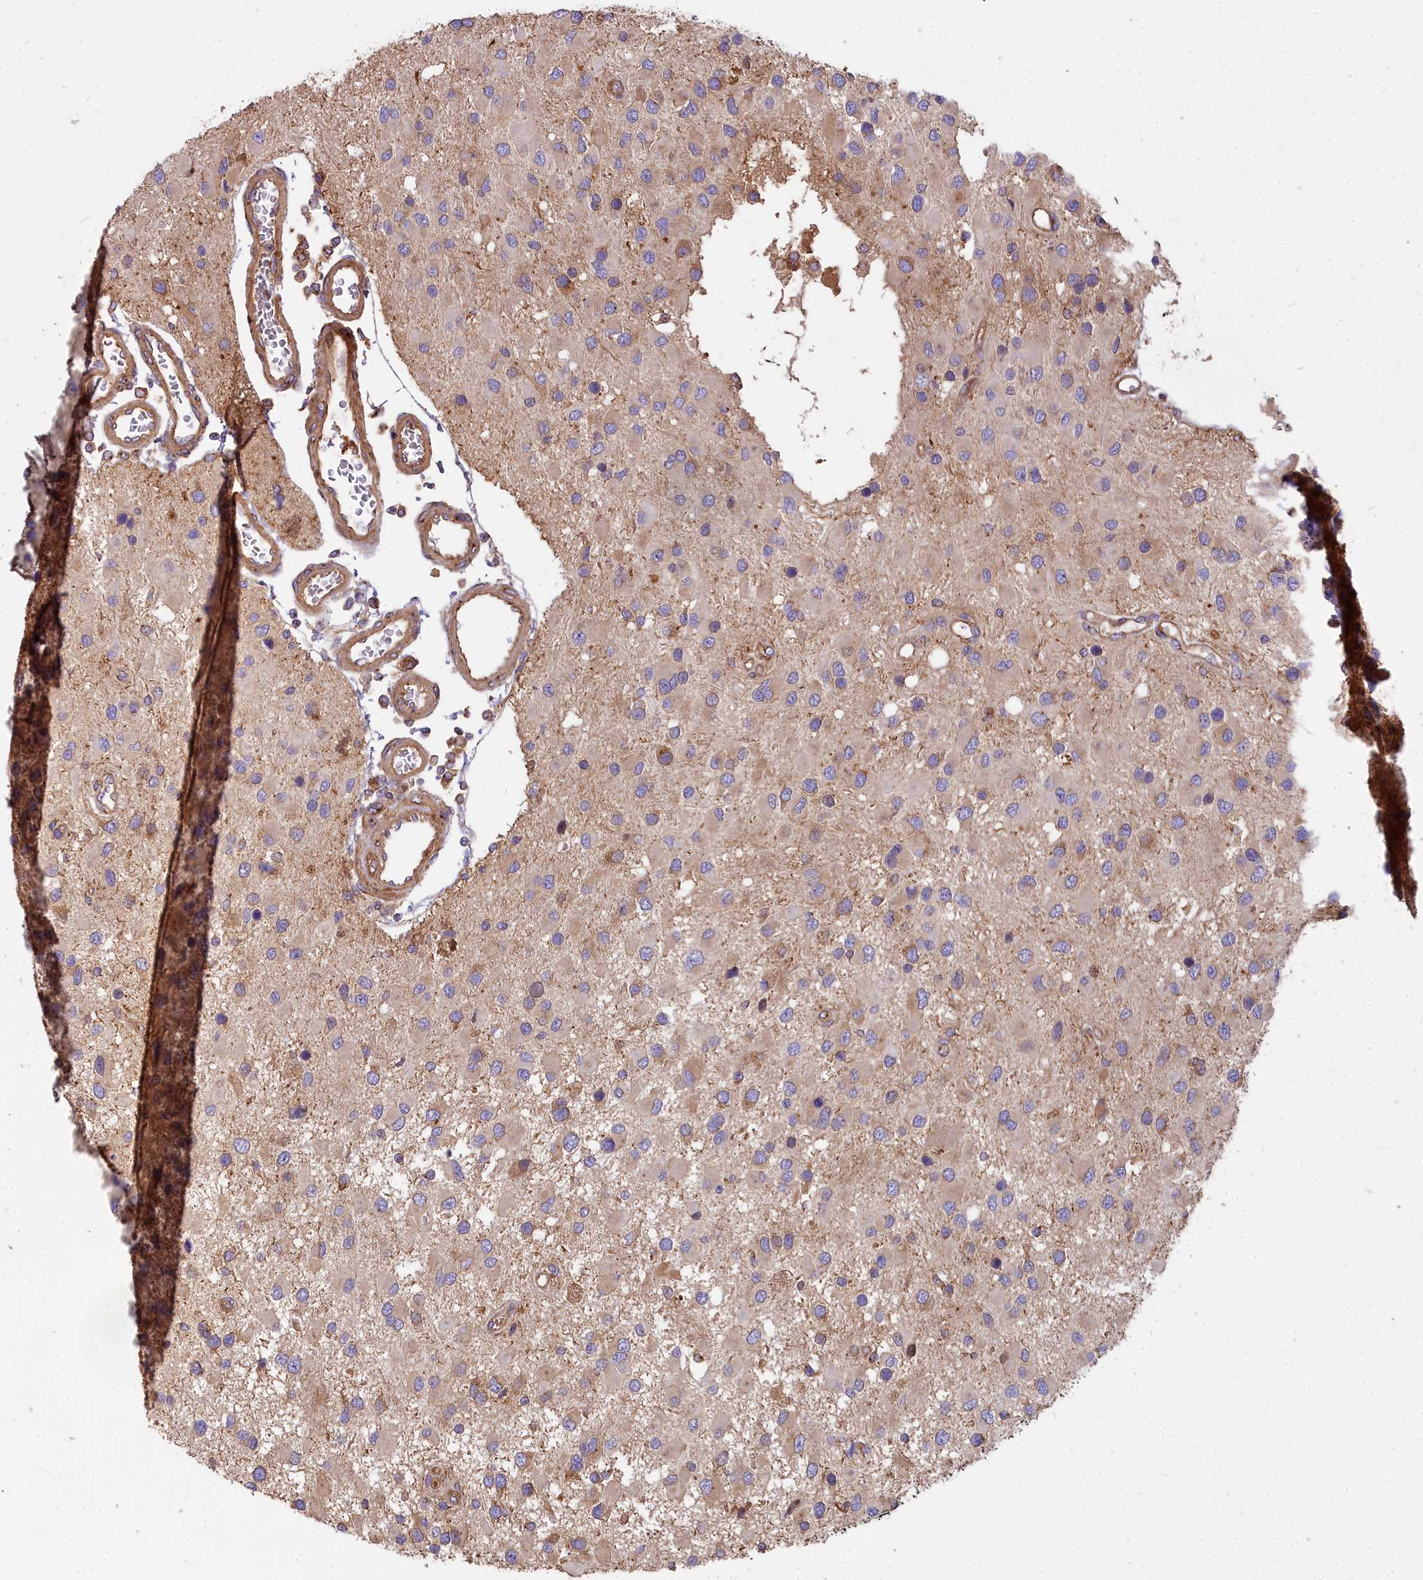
{"staining": {"intensity": "weak", "quantity": "25%-75%", "location": "cytoplasmic/membranous"}, "tissue": "glioma", "cell_type": "Tumor cells", "image_type": "cancer", "snomed": [{"axis": "morphology", "description": "Glioma, malignant, High grade"}, {"axis": "topography", "description": "Brain"}], "caption": "Immunohistochemical staining of human glioma demonstrates low levels of weak cytoplasmic/membranous positivity in approximately 25%-75% of tumor cells.", "gene": "DCTN3", "patient": {"sex": "male", "age": 53}}